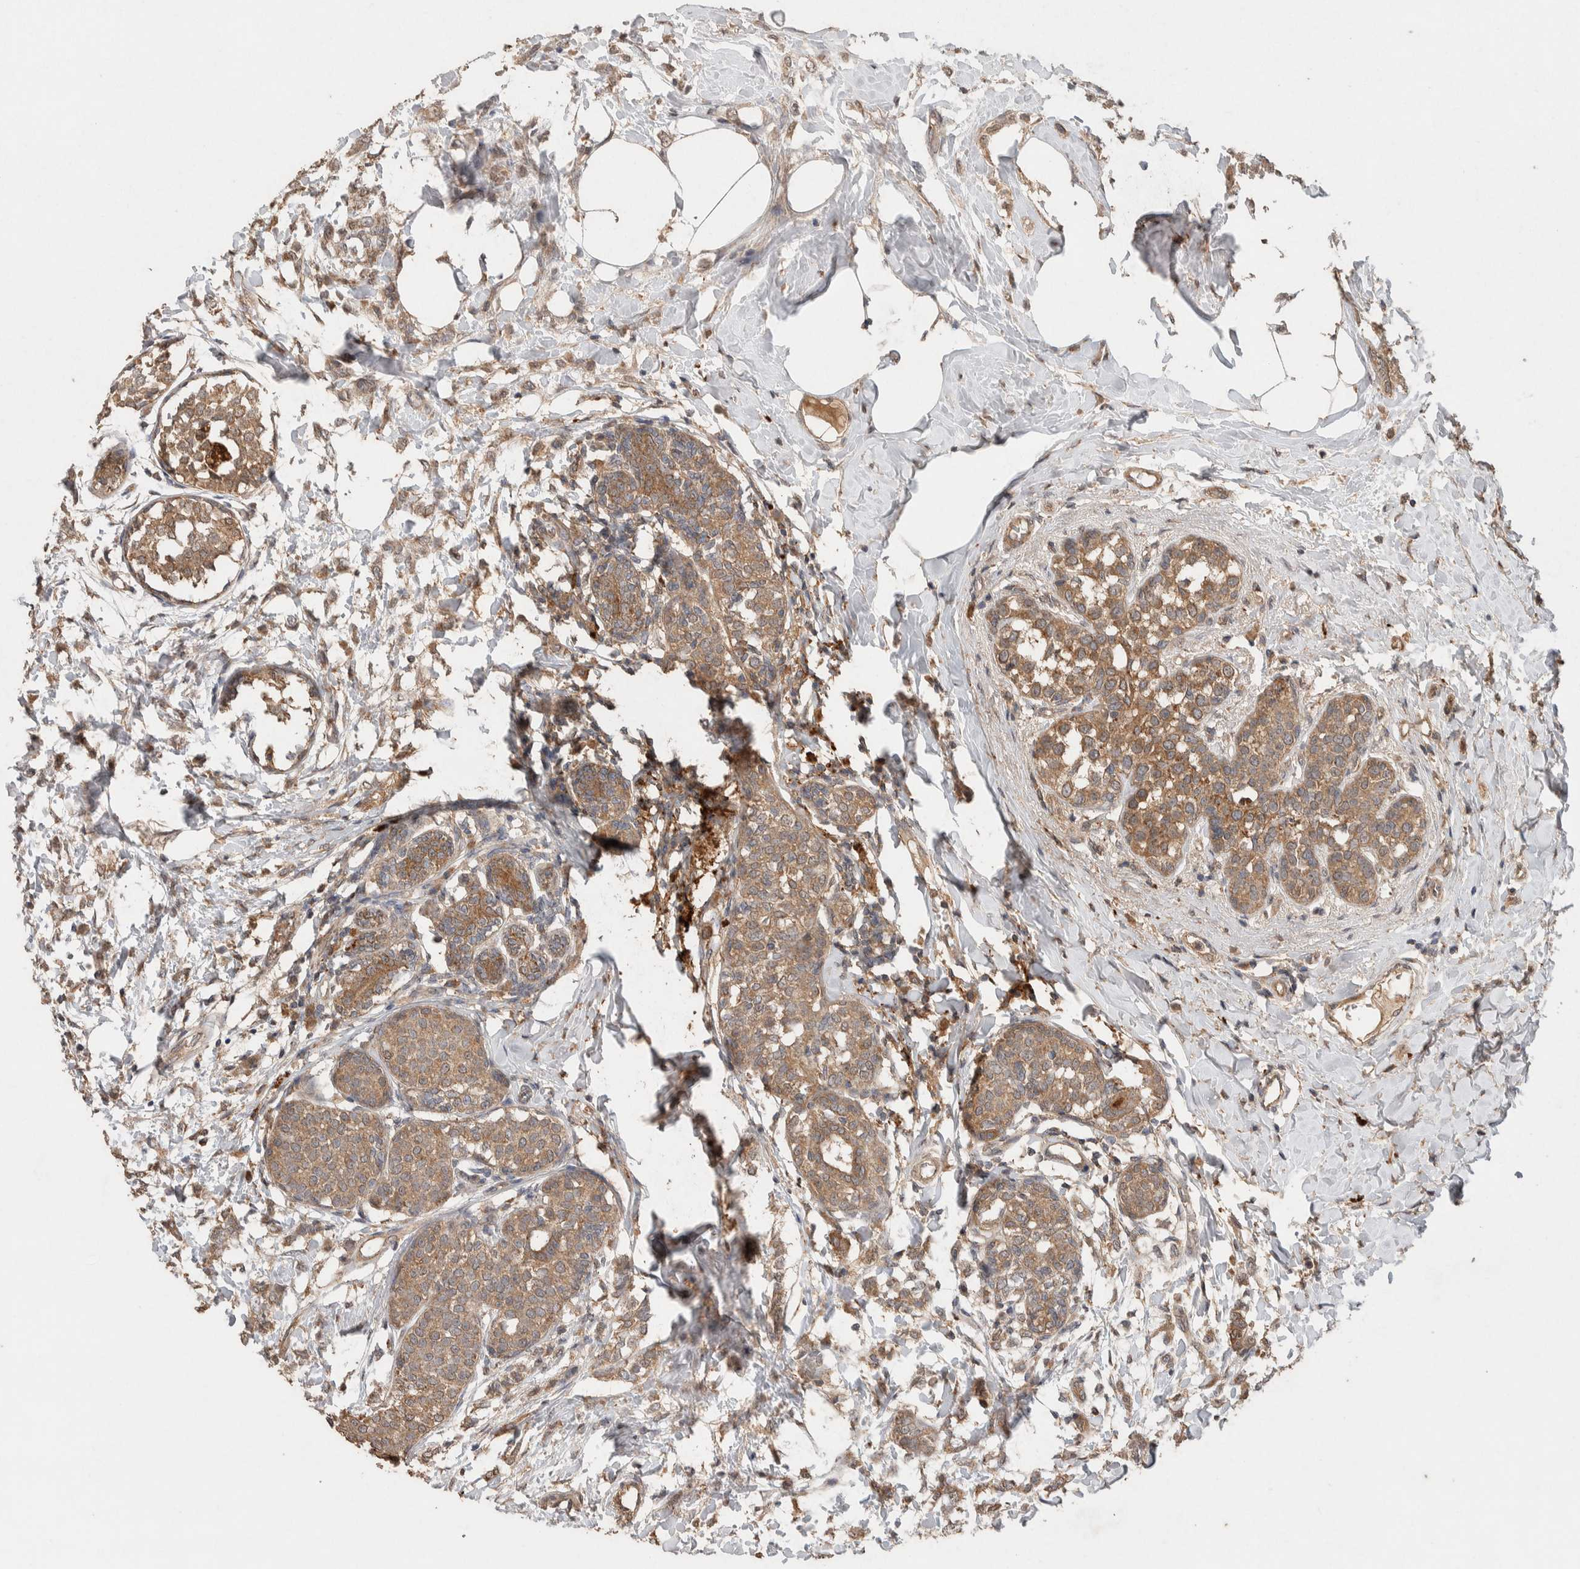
{"staining": {"intensity": "weak", "quantity": ">75%", "location": "cytoplasmic/membranous"}, "tissue": "breast cancer", "cell_type": "Tumor cells", "image_type": "cancer", "snomed": [{"axis": "morphology", "description": "Lobular carcinoma, in situ"}, {"axis": "morphology", "description": "Lobular carcinoma"}, {"axis": "topography", "description": "Breast"}], "caption": "Lobular carcinoma (breast) stained with a brown dye displays weak cytoplasmic/membranous positive positivity in about >75% of tumor cells.", "gene": "KCNJ5", "patient": {"sex": "female", "age": 41}}